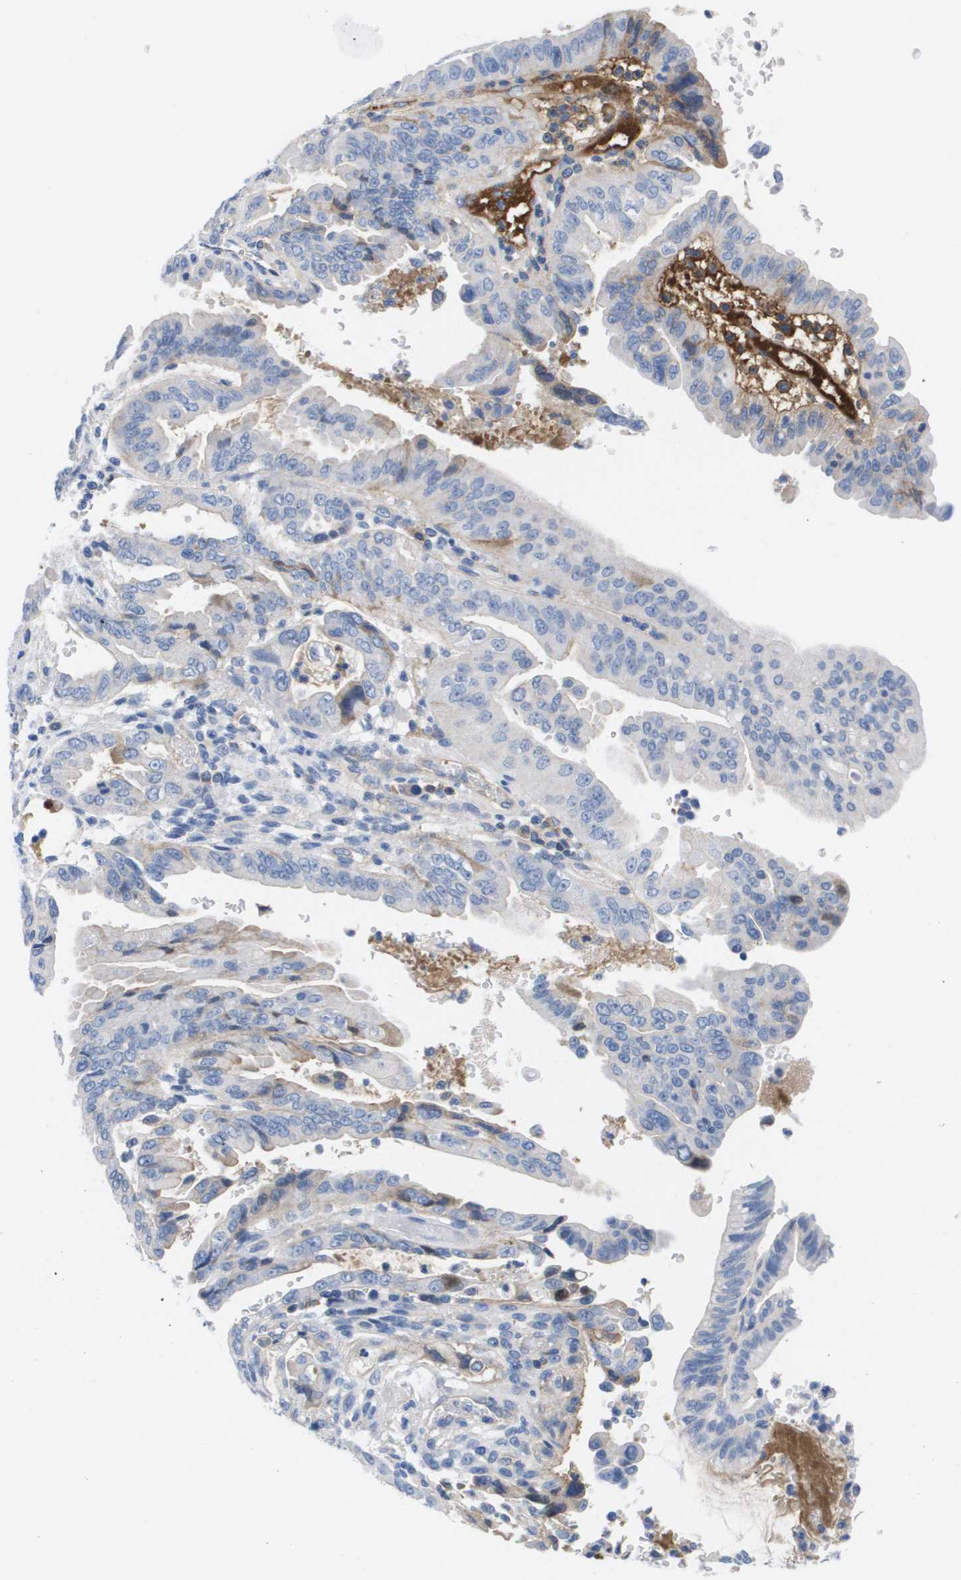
{"staining": {"intensity": "negative", "quantity": "none", "location": "none"}, "tissue": "pancreatic cancer", "cell_type": "Tumor cells", "image_type": "cancer", "snomed": [{"axis": "morphology", "description": "Adenocarcinoma, NOS"}, {"axis": "topography", "description": "Pancreas"}], "caption": "Immunohistochemistry micrograph of human pancreatic adenocarcinoma stained for a protein (brown), which demonstrates no positivity in tumor cells.", "gene": "APOA1", "patient": {"sex": "male", "age": 55}}